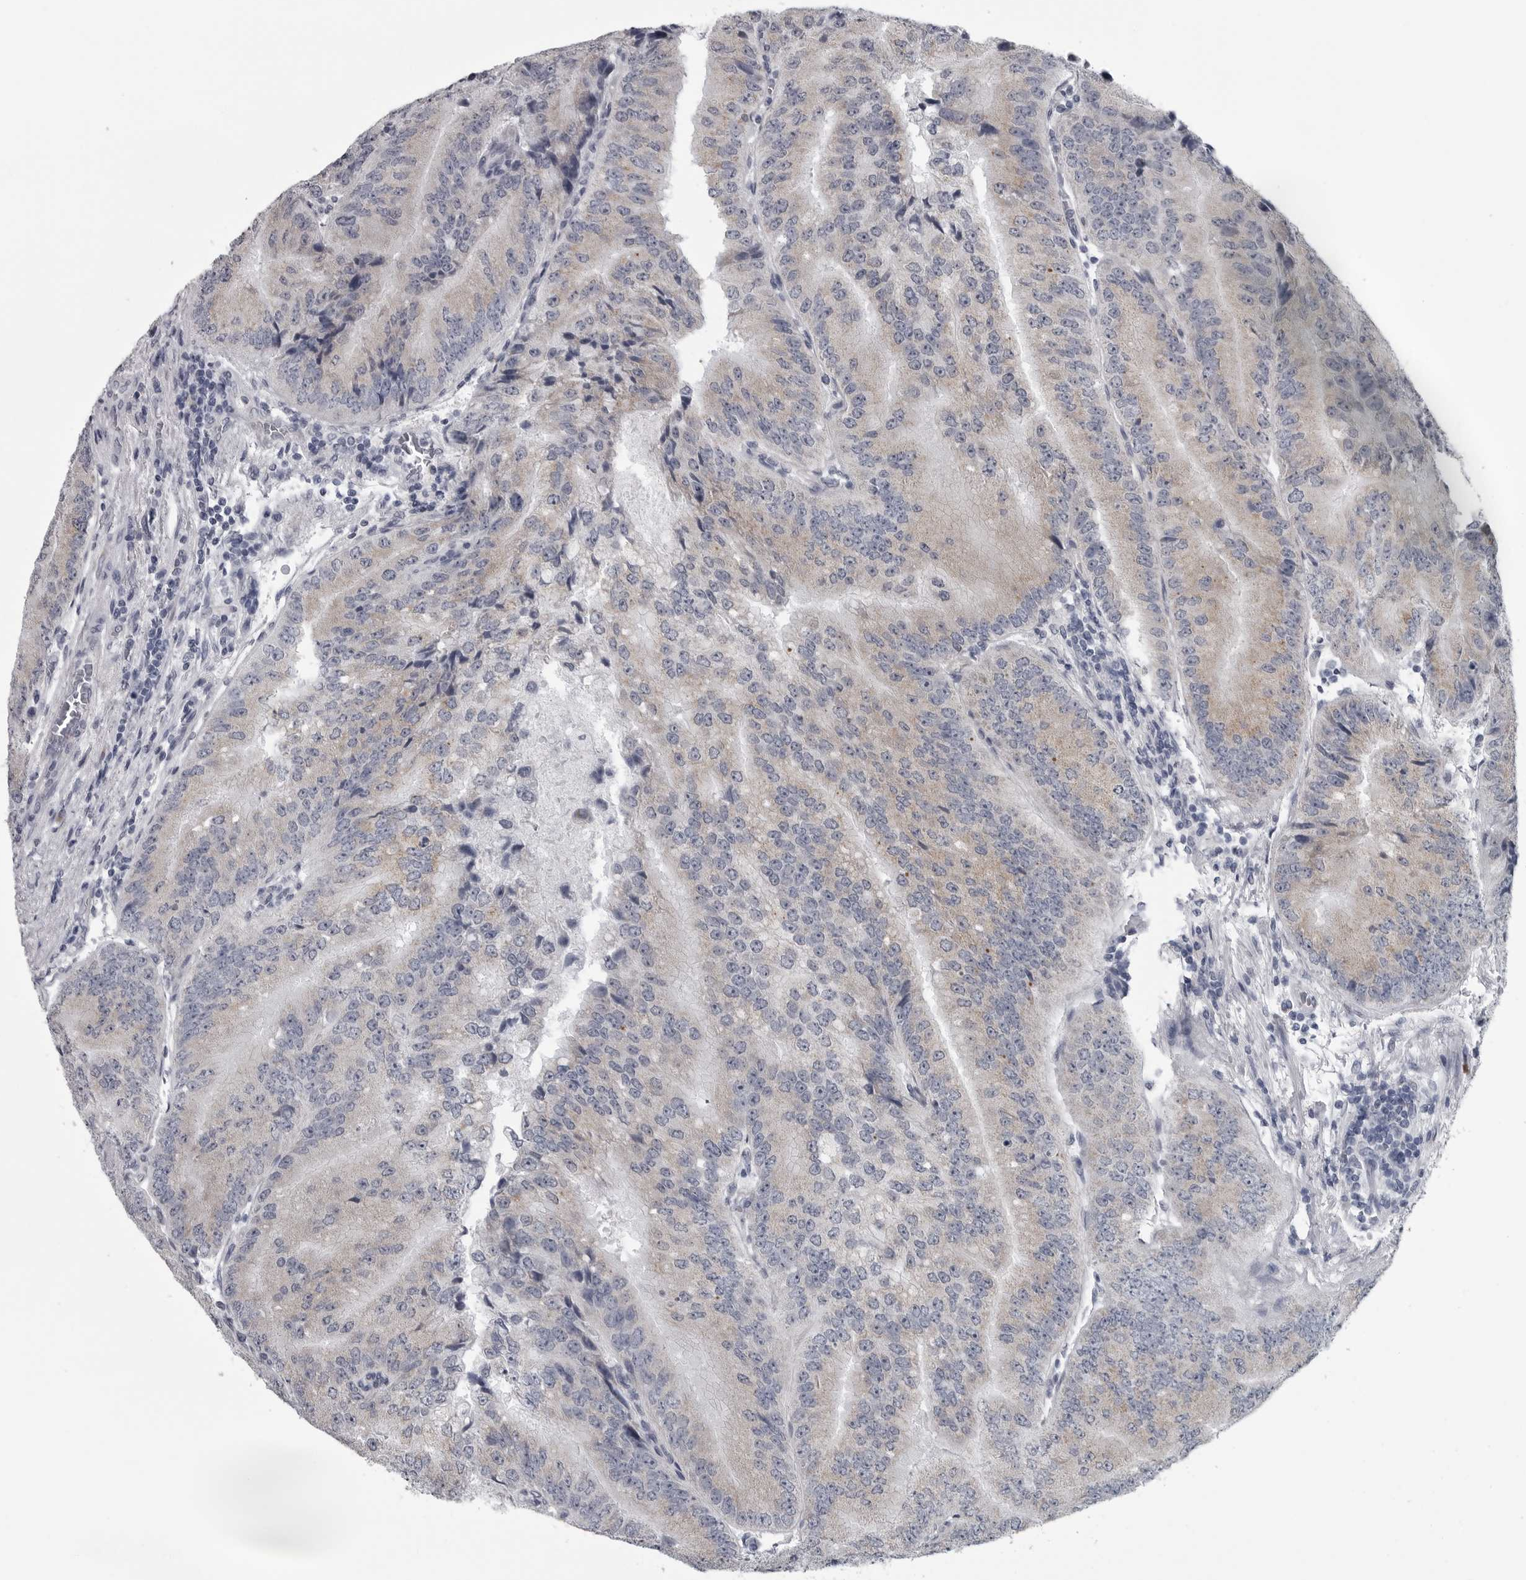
{"staining": {"intensity": "weak", "quantity": "<25%", "location": "cytoplasmic/membranous"}, "tissue": "prostate cancer", "cell_type": "Tumor cells", "image_type": "cancer", "snomed": [{"axis": "morphology", "description": "Adenocarcinoma, High grade"}, {"axis": "topography", "description": "Prostate"}], "caption": "High-grade adenocarcinoma (prostate) was stained to show a protein in brown. There is no significant staining in tumor cells.", "gene": "MYOC", "patient": {"sex": "male", "age": 70}}